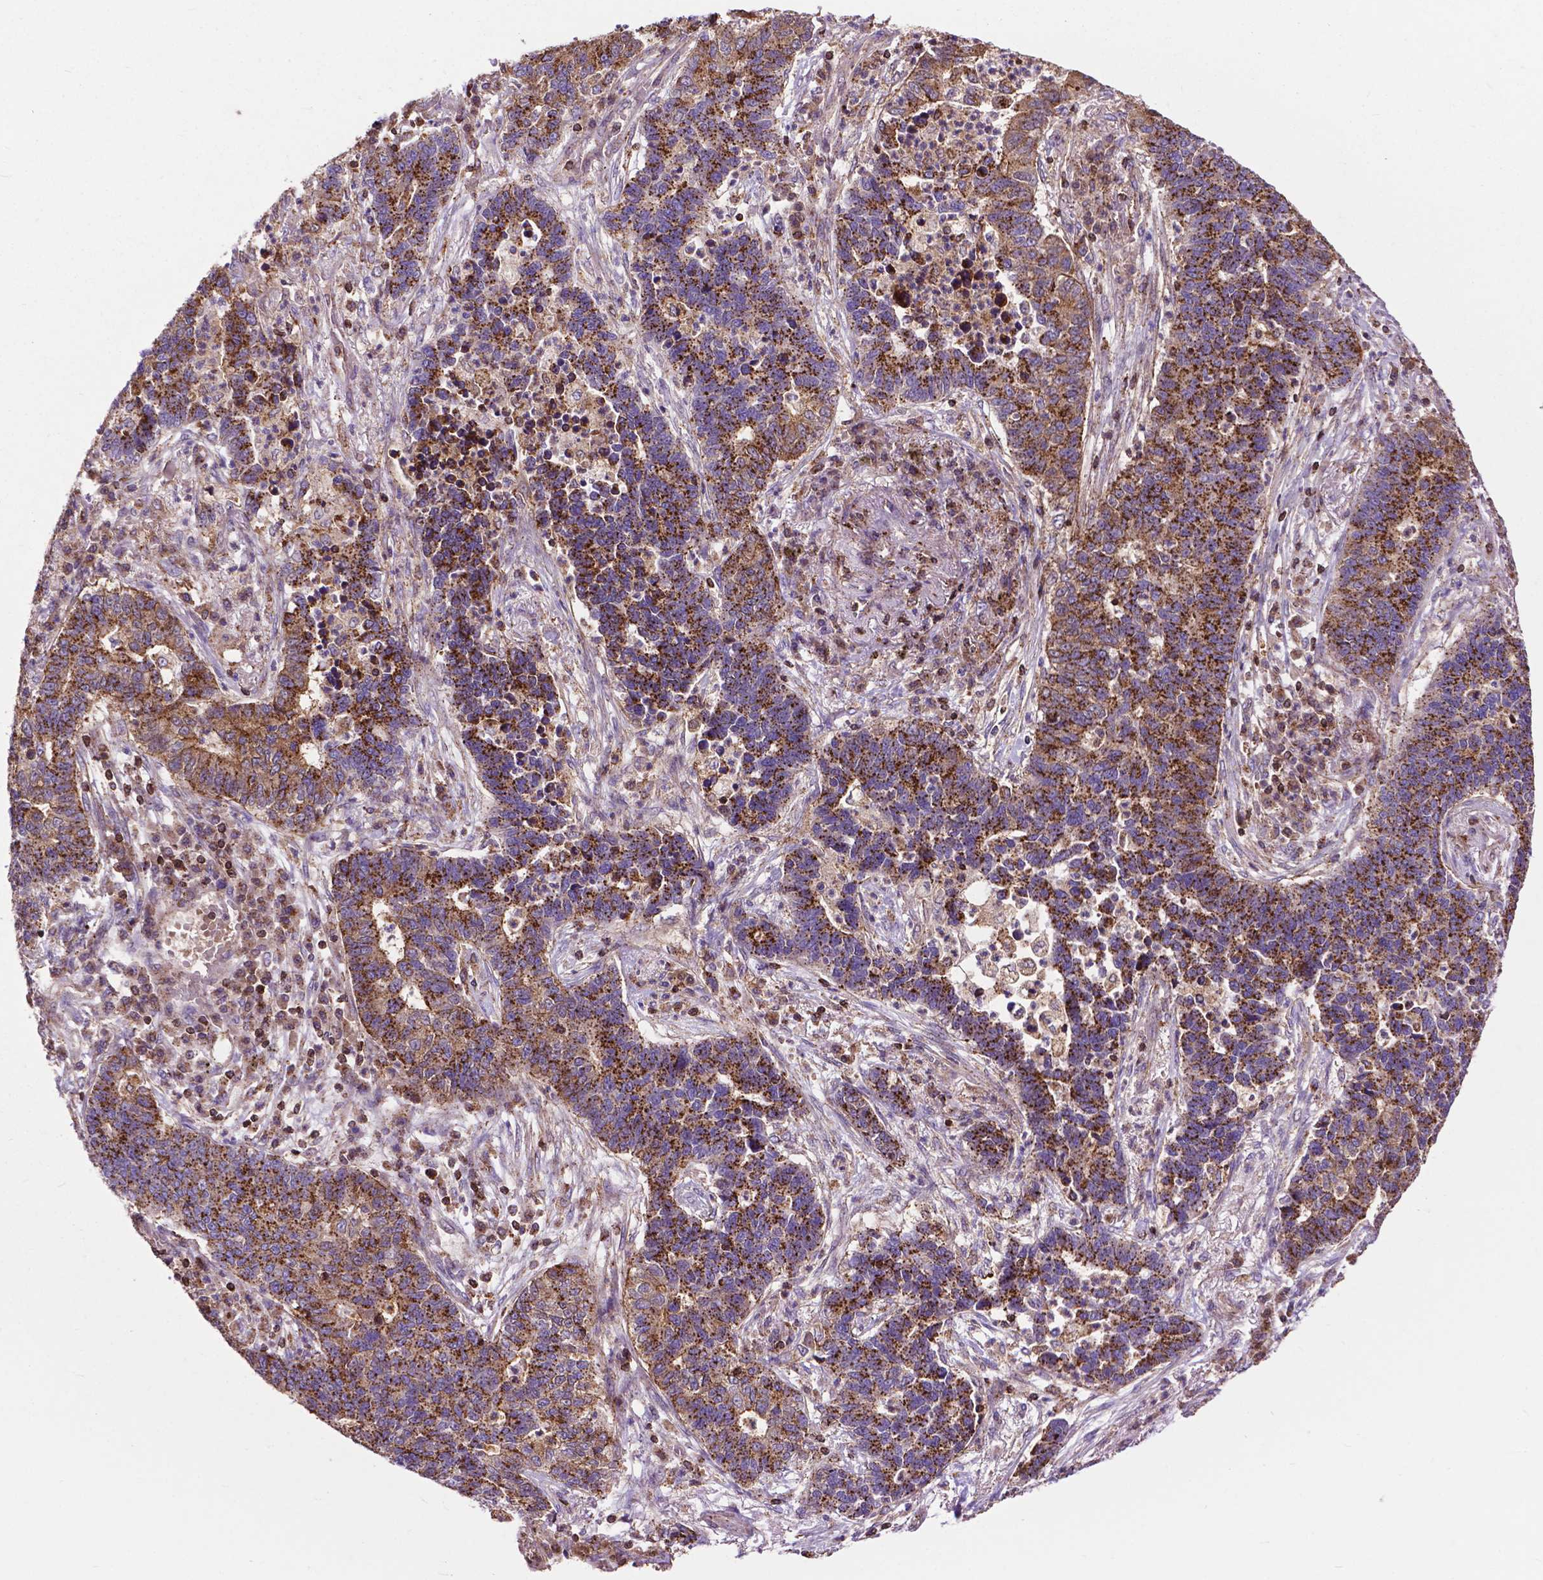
{"staining": {"intensity": "moderate", "quantity": ">75%", "location": "cytoplasmic/membranous"}, "tissue": "lung cancer", "cell_type": "Tumor cells", "image_type": "cancer", "snomed": [{"axis": "morphology", "description": "Adenocarcinoma, NOS"}, {"axis": "topography", "description": "Lung"}], "caption": "The micrograph shows immunohistochemical staining of adenocarcinoma (lung). There is moderate cytoplasmic/membranous staining is seen in about >75% of tumor cells. (brown staining indicates protein expression, while blue staining denotes nuclei).", "gene": "CHMP4A", "patient": {"sex": "female", "age": 57}}